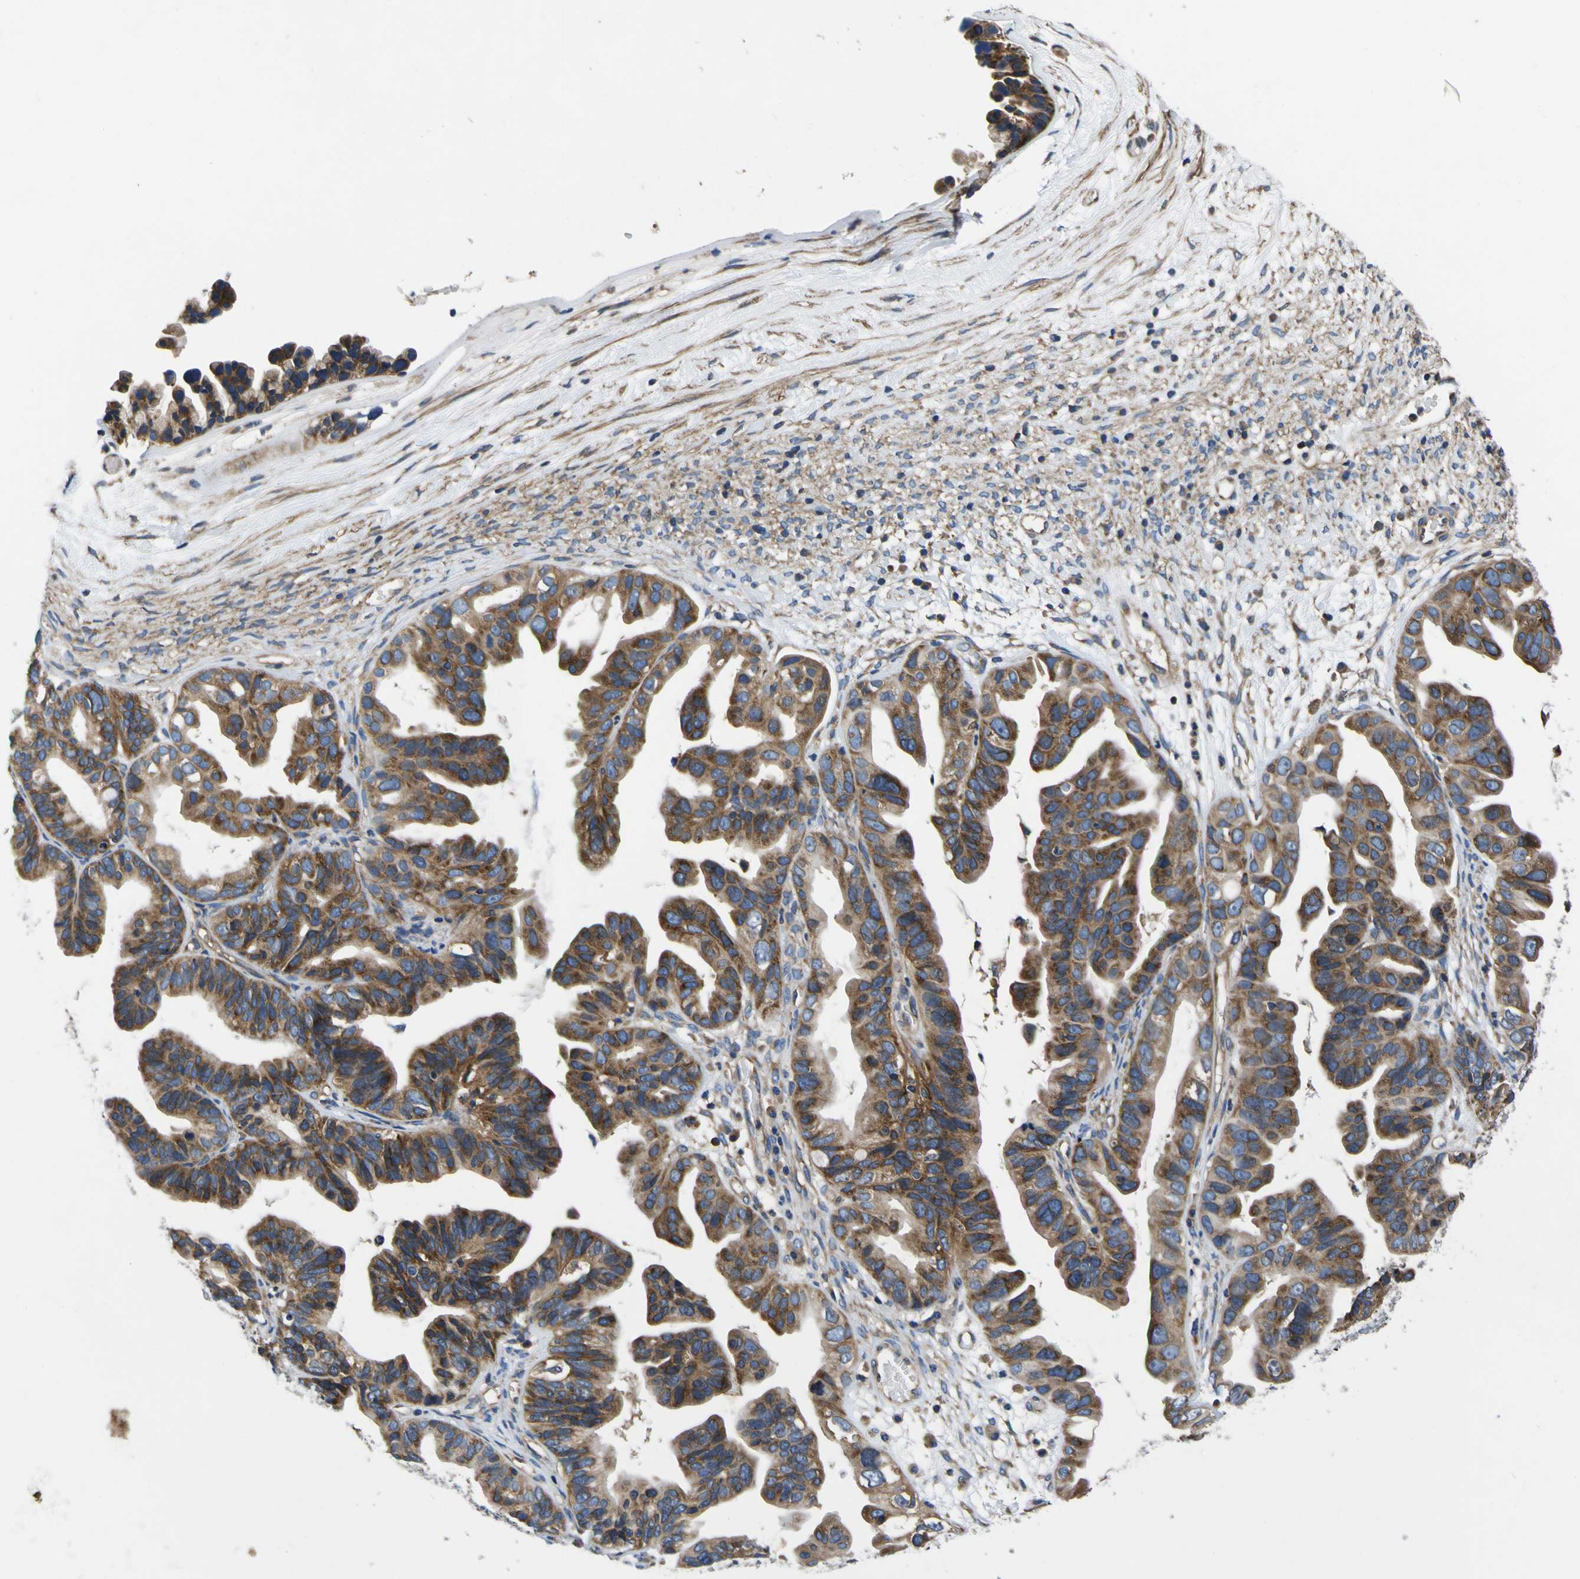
{"staining": {"intensity": "moderate", "quantity": ">75%", "location": "cytoplasmic/membranous"}, "tissue": "ovarian cancer", "cell_type": "Tumor cells", "image_type": "cancer", "snomed": [{"axis": "morphology", "description": "Cystadenocarcinoma, serous, NOS"}, {"axis": "topography", "description": "Ovary"}], "caption": "Tumor cells display medium levels of moderate cytoplasmic/membranous expression in approximately >75% of cells in ovarian serous cystadenocarcinoma.", "gene": "CNR2", "patient": {"sex": "female", "age": 56}}